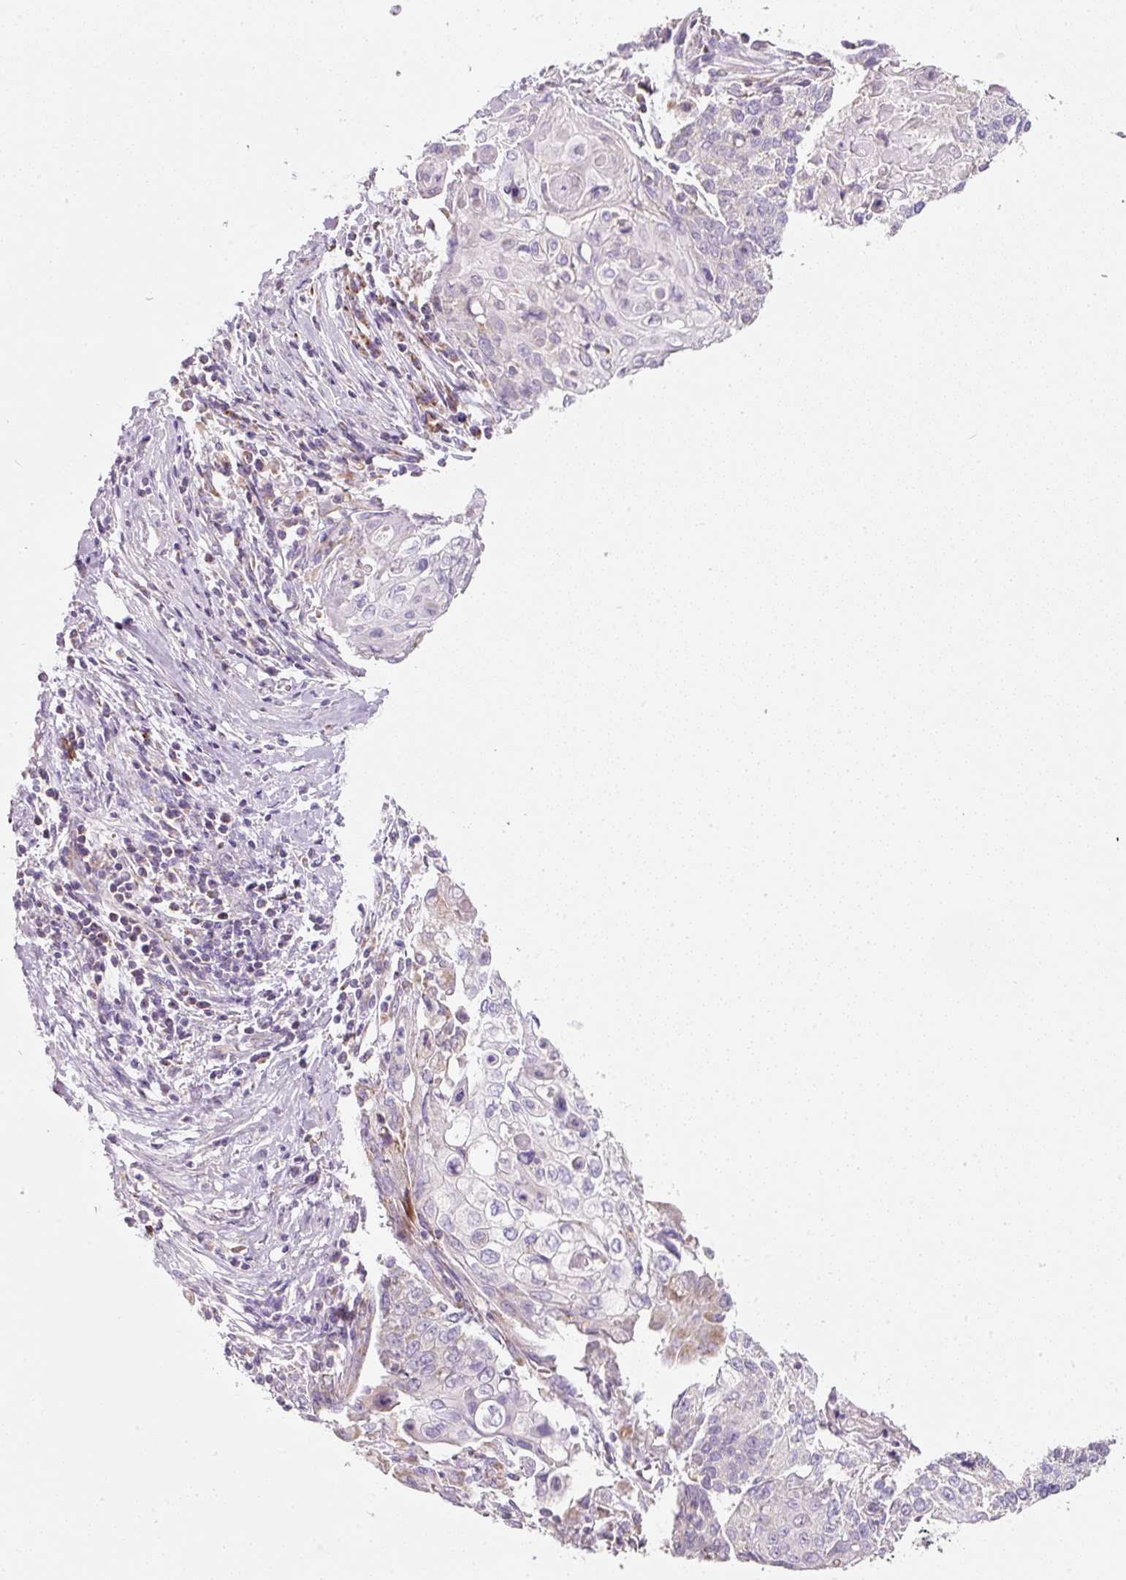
{"staining": {"intensity": "negative", "quantity": "none", "location": "none"}, "tissue": "cervical cancer", "cell_type": "Tumor cells", "image_type": "cancer", "snomed": [{"axis": "morphology", "description": "Squamous cell carcinoma, NOS"}, {"axis": "topography", "description": "Cervix"}], "caption": "This is an immunohistochemistry micrograph of cervical cancer (squamous cell carcinoma). There is no positivity in tumor cells.", "gene": "NDUFA1", "patient": {"sex": "female", "age": 39}}